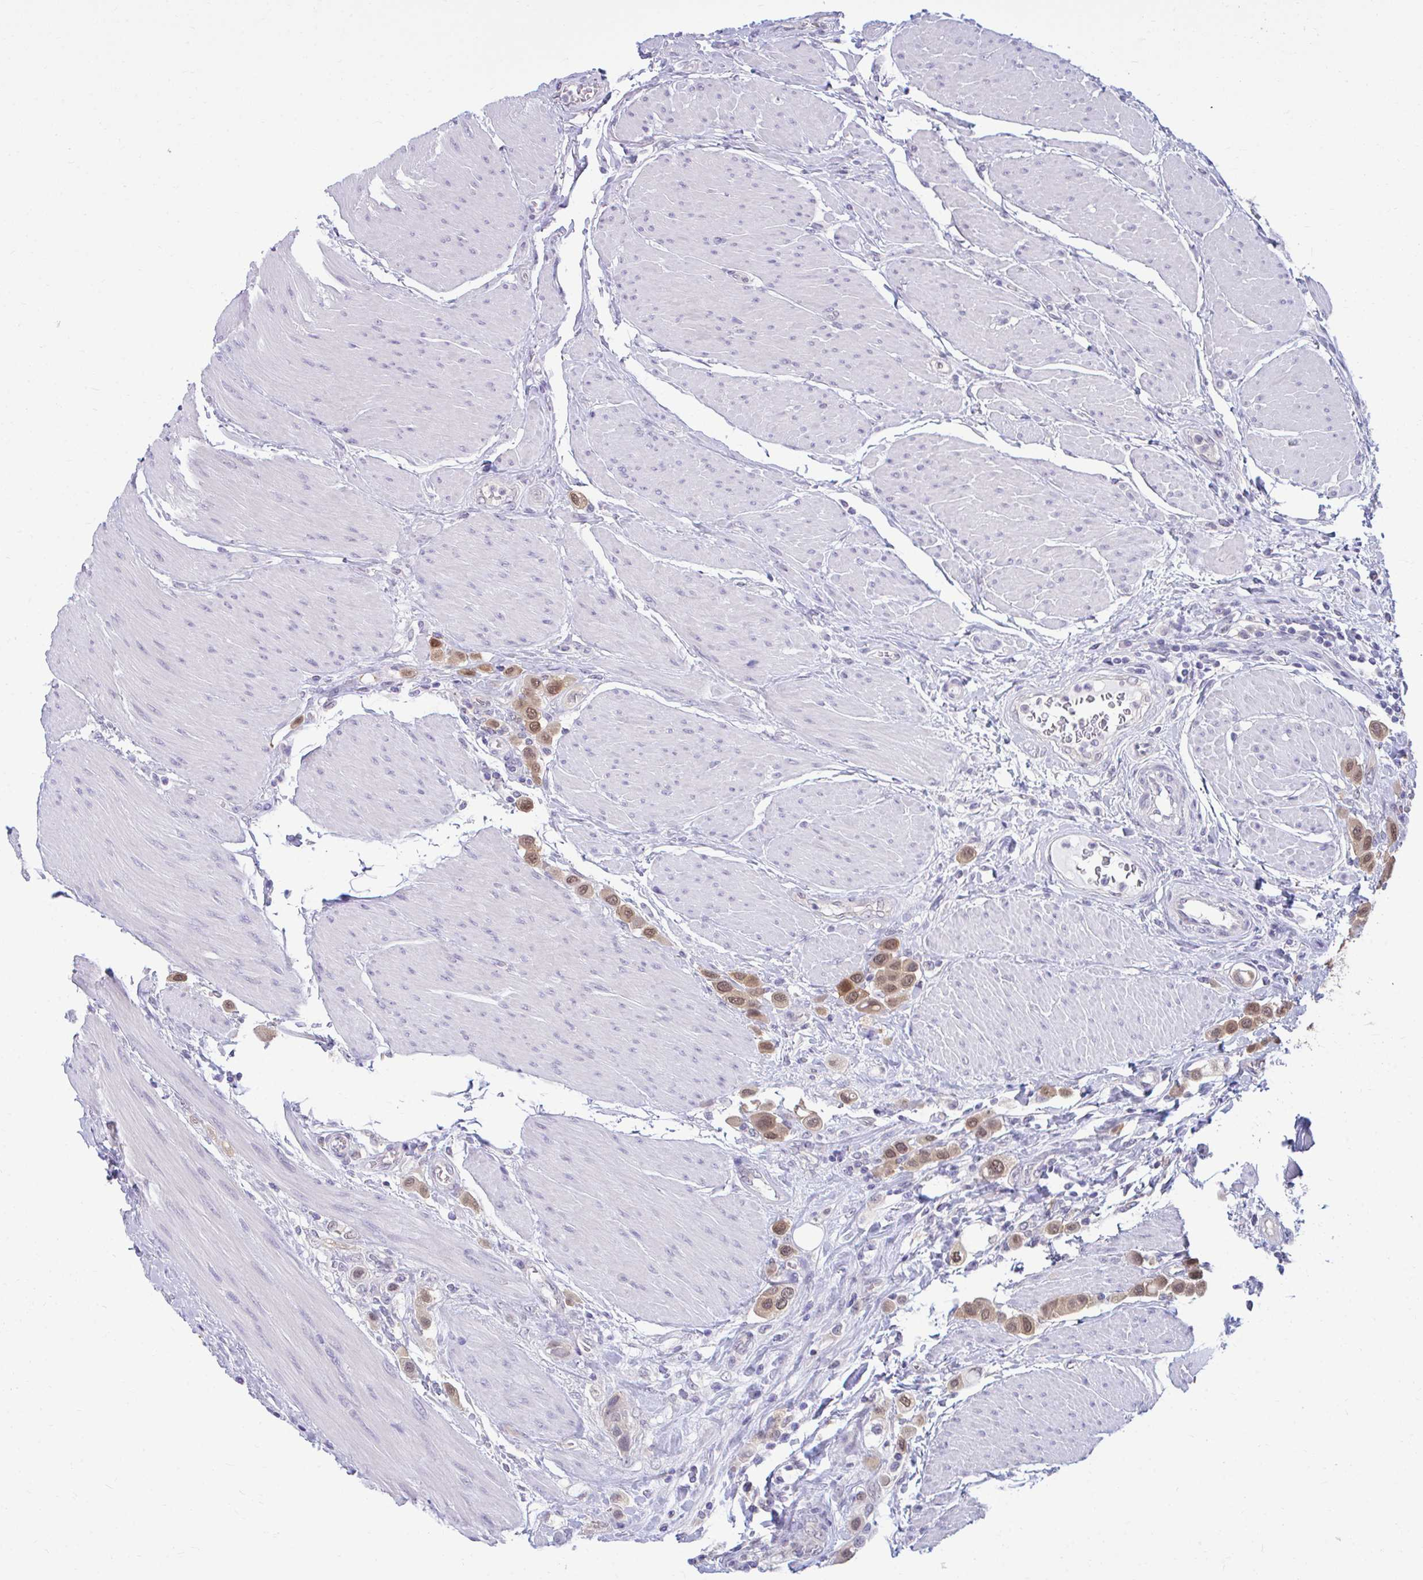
{"staining": {"intensity": "moderate", "quantity": ">75%", "location": "nuclear"}, "tissue": "urothelial cancer", "cell_type": "Tumor cells", "image_type": "cancer", "snomed": [{"axis": "morphology", "description": "Urothelial carcinoma, High grade"}, {"axis": "topography", "description": "Urinary bladder"}], "caption": "This is an image of immunohistochemistry staining of urothelial cancer, which shows moderate expression in the nuclear of tumor cells.", "gene": "CSE1L", "patient": {"sex": "male", "age": 50}}